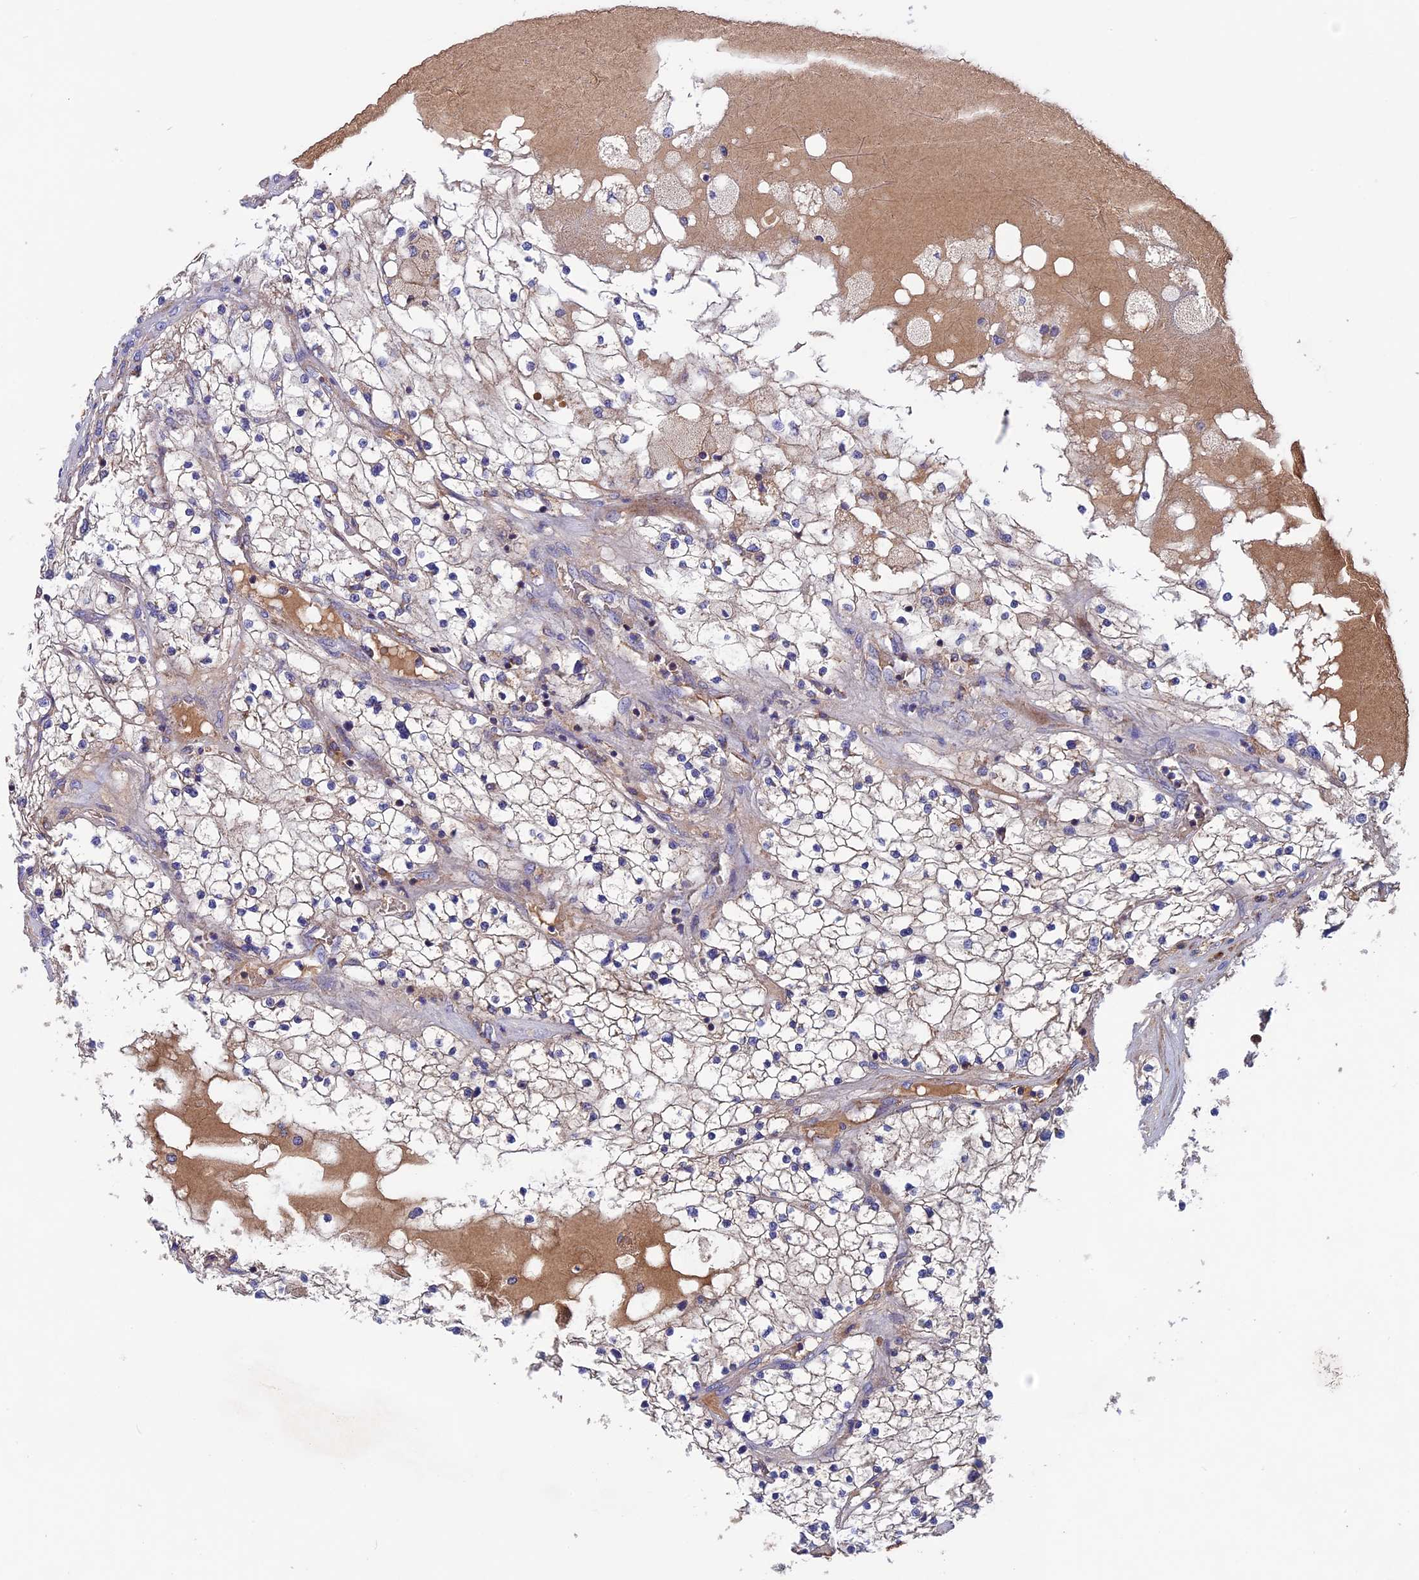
{"staining": {"intensity": "negative", "quantity": "none", "location": "none"}, "tissue": "renal cancer", "cell_type": "Tumor cells", "image_type": "cancer", "snomed": [{"axis": "morphology", "description": "Normal tissue, NOS"}, {"axis": "morphology", "description": "Adenocarcinoma, NOS"}, {"axis": "topography", "description": "Kidney"}], "caption": "Protein analysis of renal adenocarcinoma displays no significant staining in tumor cells.", "gene": "SLC15A5", "patient": {"sex": "male", "age": 68}}